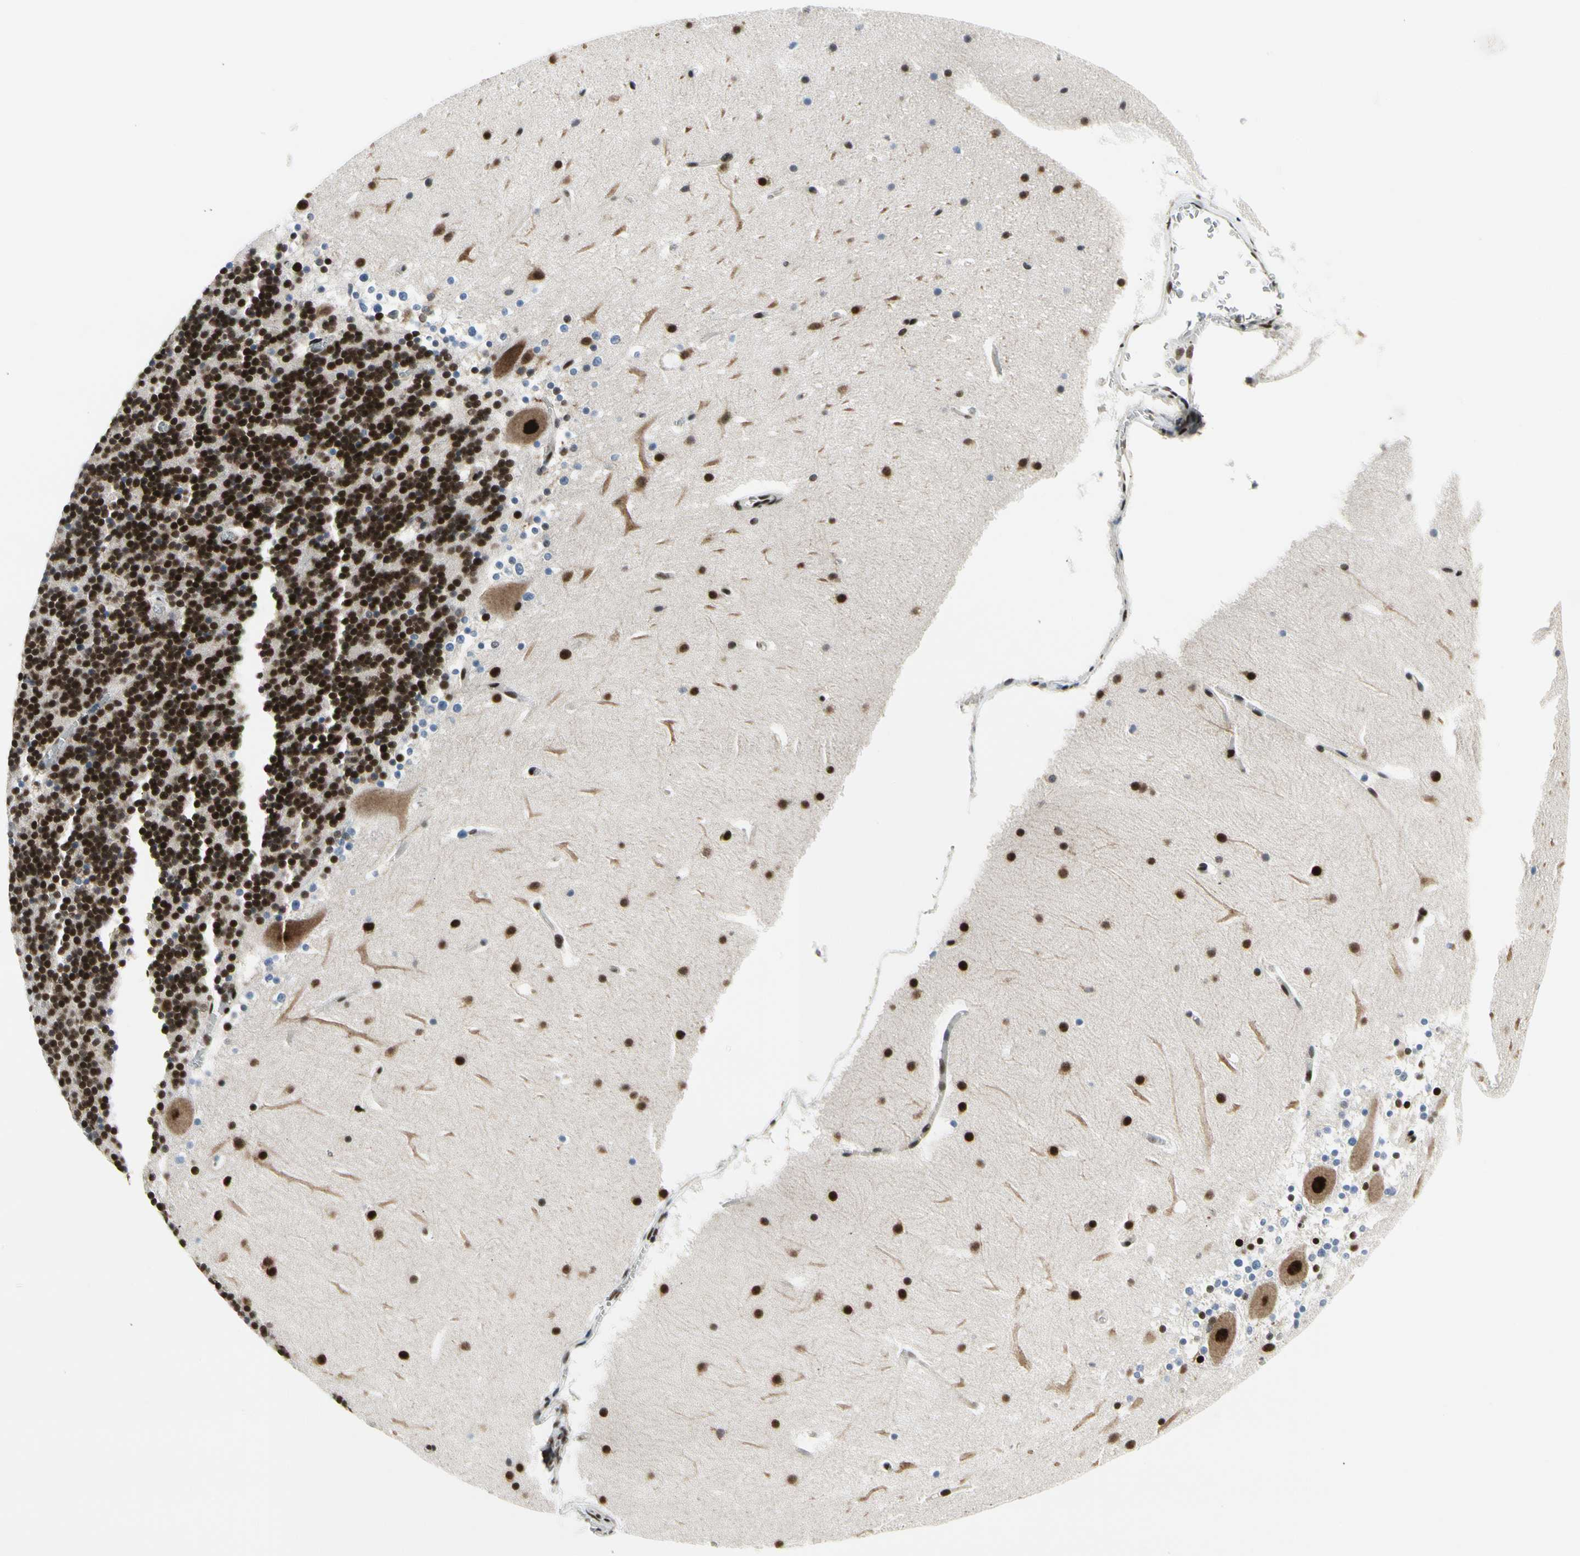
{"staining": {"intensity": "strong", "quantity": ">75%", "location": "nuclear"}, "tissue": "cerebellum", "cell_type": "Cells in granular layer", "image_type": "normal", "snomed": [{"axis": "morphology", "description": "Normal tissue, NOS"}, {"axis": "topography", "description": "Cerebellum"}], "caption": "IHC of unremarkable human cerebellum shows high levels of strong nuclear expression in about >75% of cells in granular layer.", "gene": "SRSF11", "patient": {"sex": "female", "age": 19}}